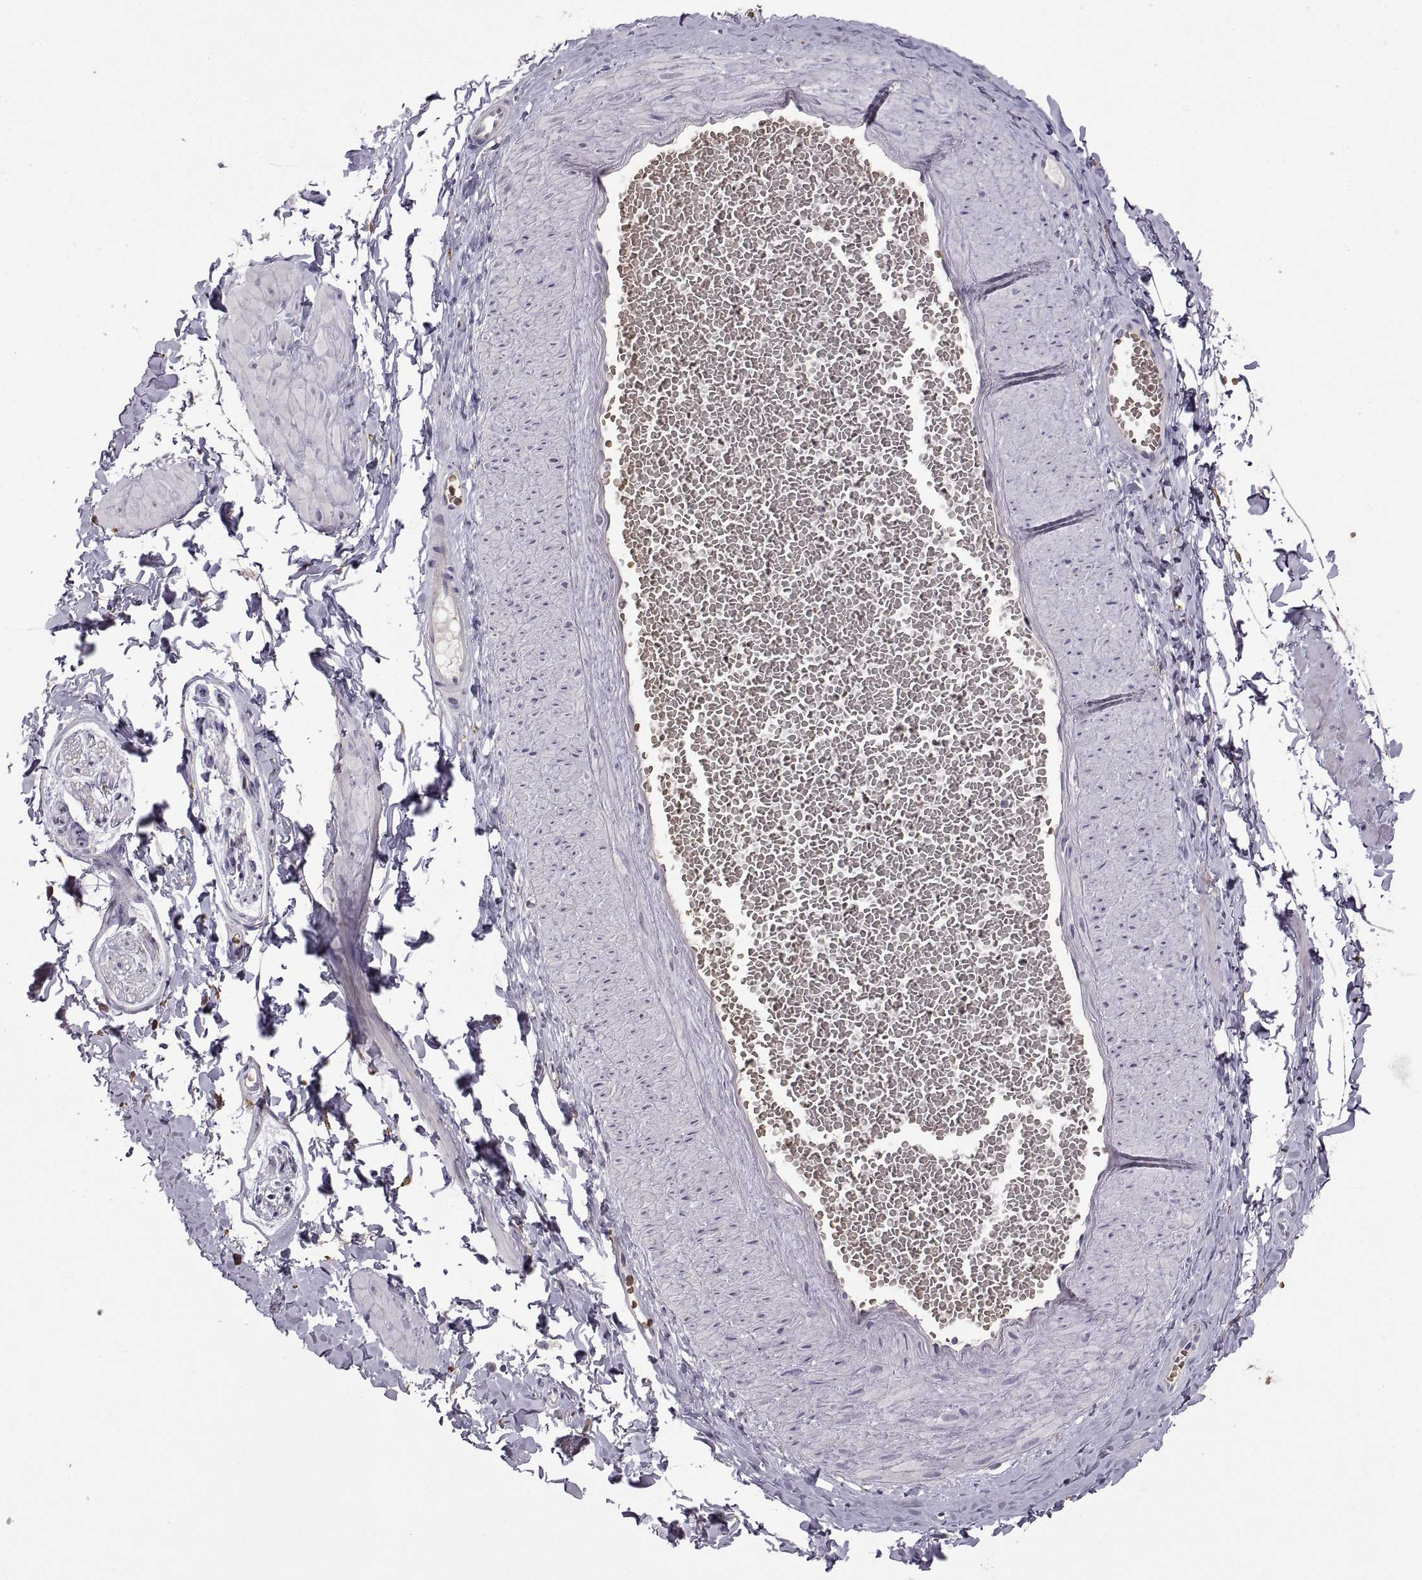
{"staining": {"intensity": "negative", "quantity": "none", "location": "none"}, "tissue": "adipose tissue", "cell_type": "Adipocytes", "image_type": "normal", "snomed": [{"axis": "morphology", "description": "Normal tissue, NOS"}, {"axis": "topography", "description": "Smooth muscle"}, {"axis": "topography", "description": "Peripheral nerve tissue"}], "caption": "Immunohistochemistry (IHC) histopathology image of benign human adipose tissue stained for a protein (brown), which exhibits no positivity in adipocytes. The staining is performed using DAB (3,3'-diaminobenzidine) brown chromogen with nuclei counter-stained in using hematoxylin.", "gene": "MEIOC", "patient": {"sex": "male", "age": 22}}